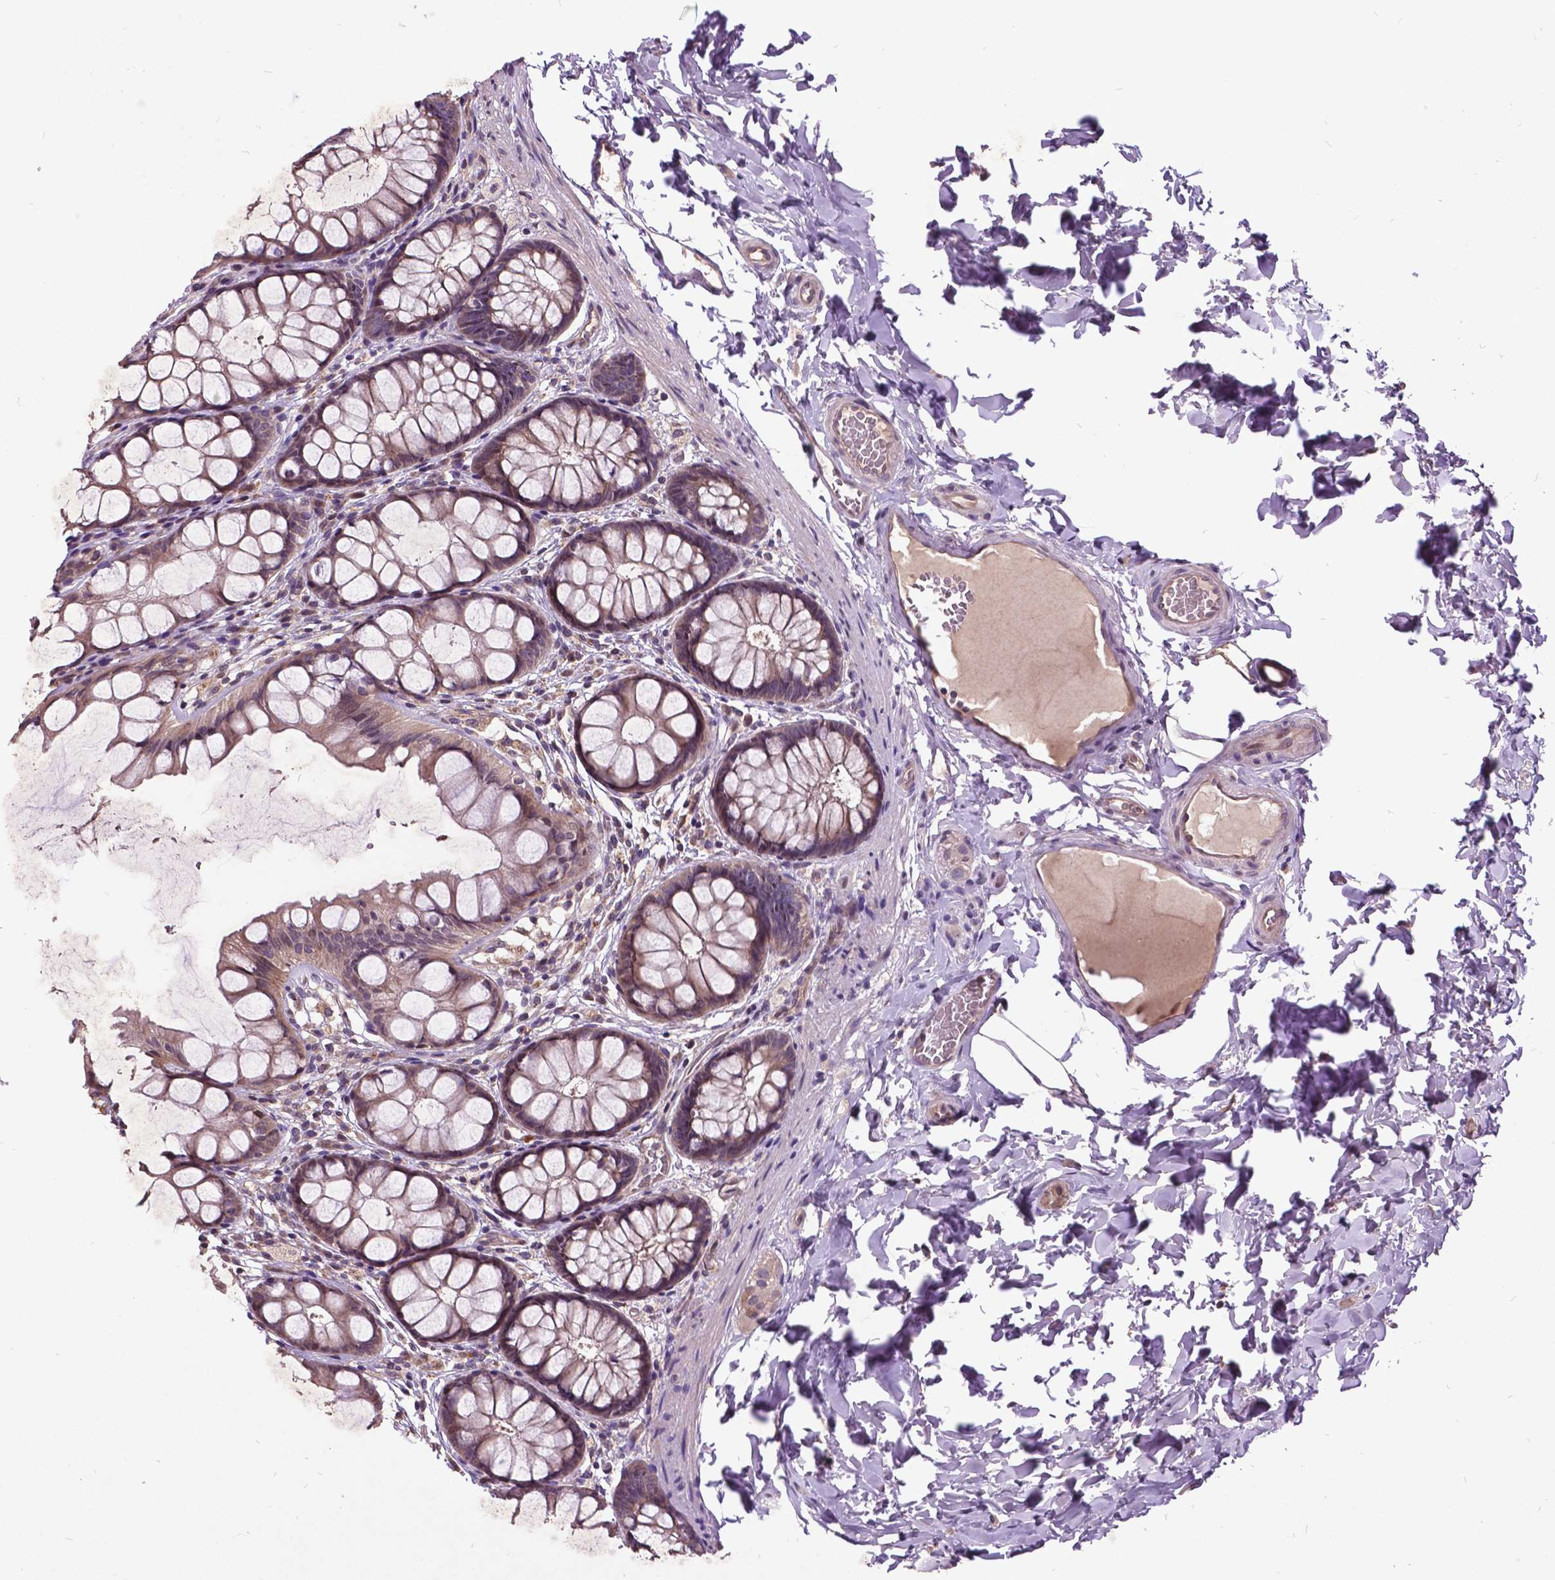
{"staining": {"intensity": "weak", "quantity": ">75%", "location": "cytoplasmic/membranous"}, "tissue": "colon", "cell_type": "Endothelial cells", "image_type": "normal", "snomed": [{"axis": "morphology", "description": "Normal tissue, NOS"}, {"axis": "topography", "description": "Colon"}], "caption": "Protein staining of benign colon shows weak cytoplasmic/membranous positivity in about >75% of endothelial cells.", "gene": "AP1S3", "patient": {"sex": "male", "age": 47}}